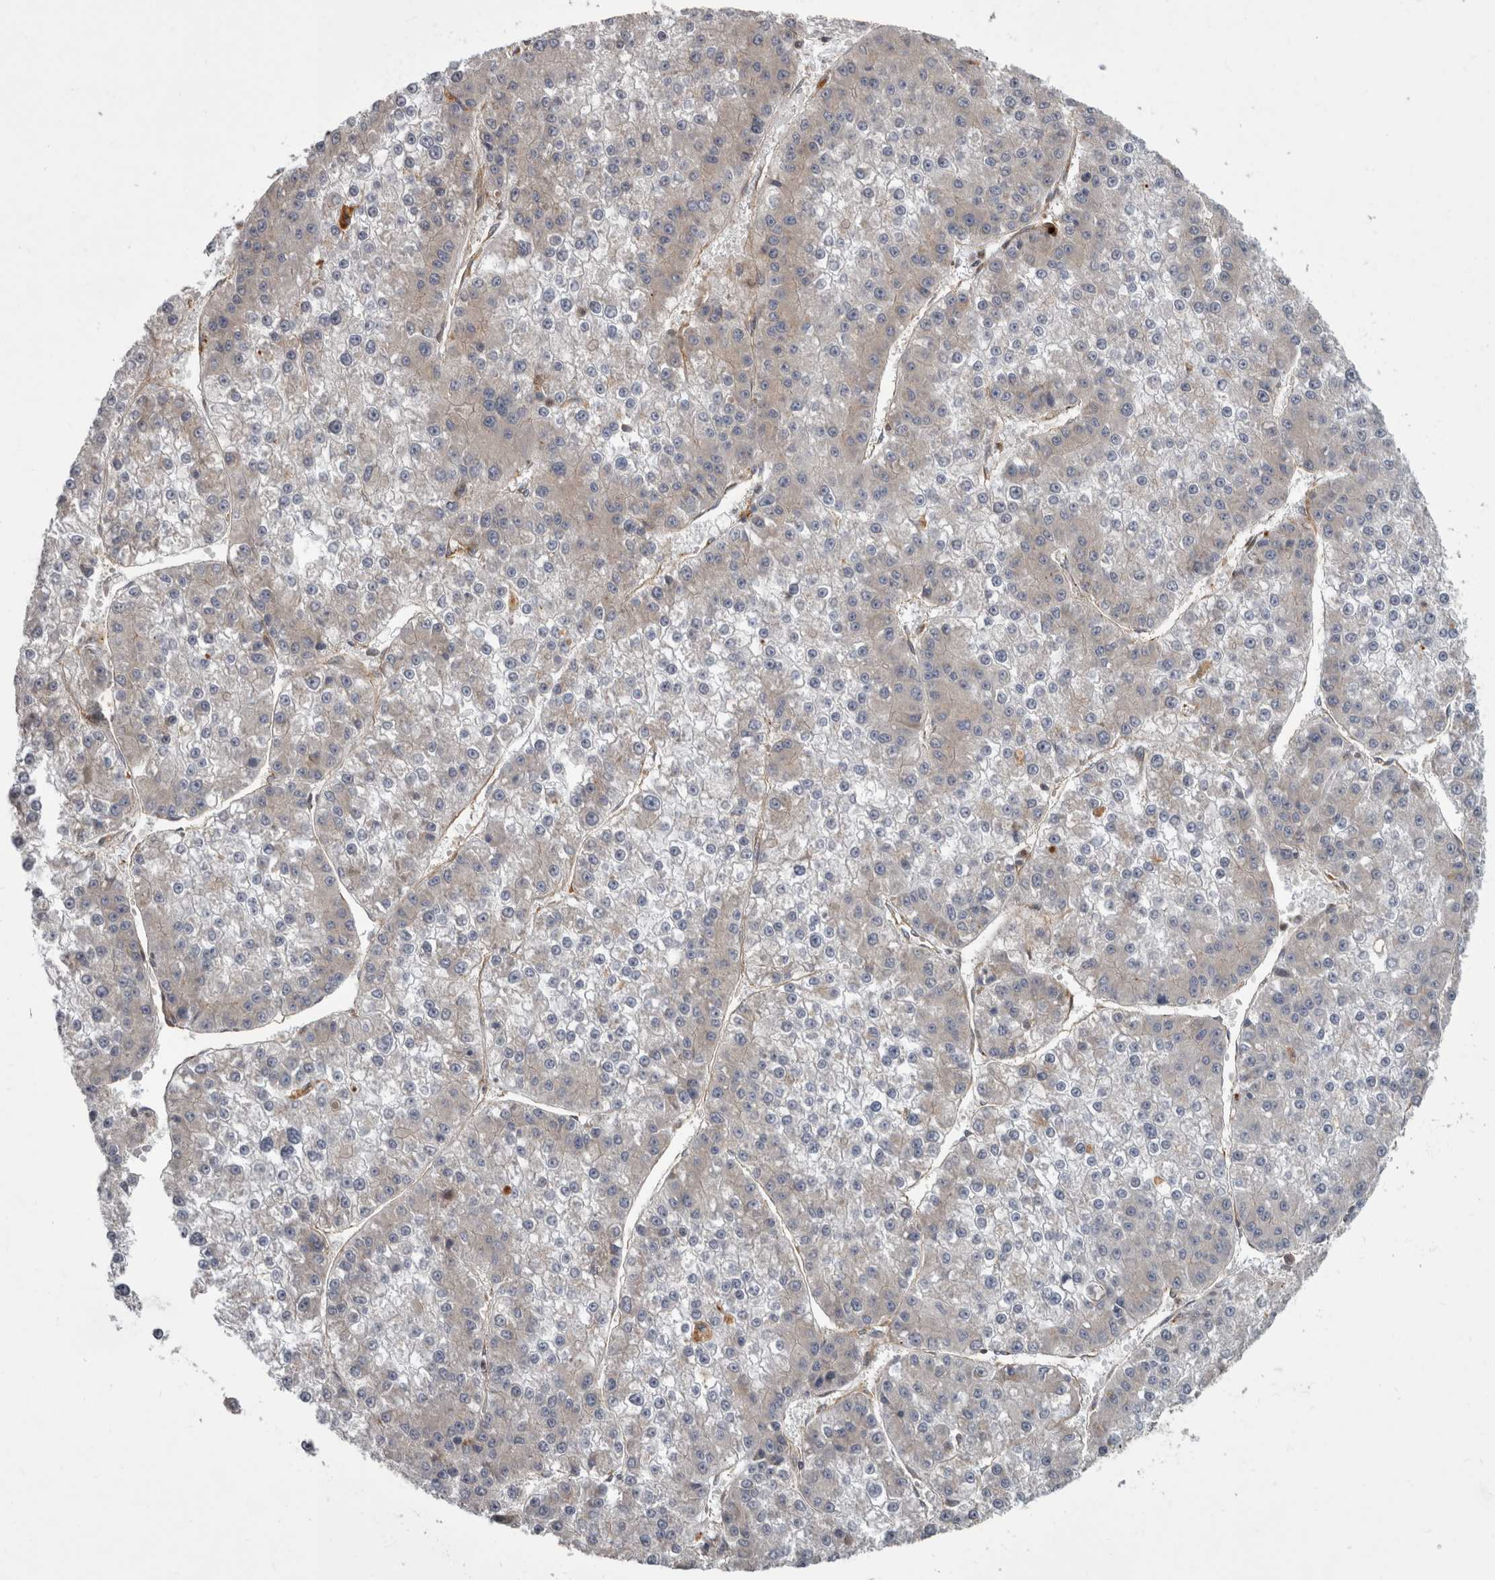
{"staining": {"intensity": "negative", "quantity": "none", "location": "none"}, "tissue": "liver cancer", "cell_type": "Tumor cells", "image_type": "cancer", "snomed": [{"axis": "morphology", "description": "Carcinoma, Hepatocellular, NOS"}, {"axis": "topography", "description": "Liver"}], "caption": "Human liver cancer stained for a protein using immunohistochemistry (IHC) displays no positivity in tumor cells.", "gene": "HOOK3", "patient": {"sex": "female", "age": 73}}